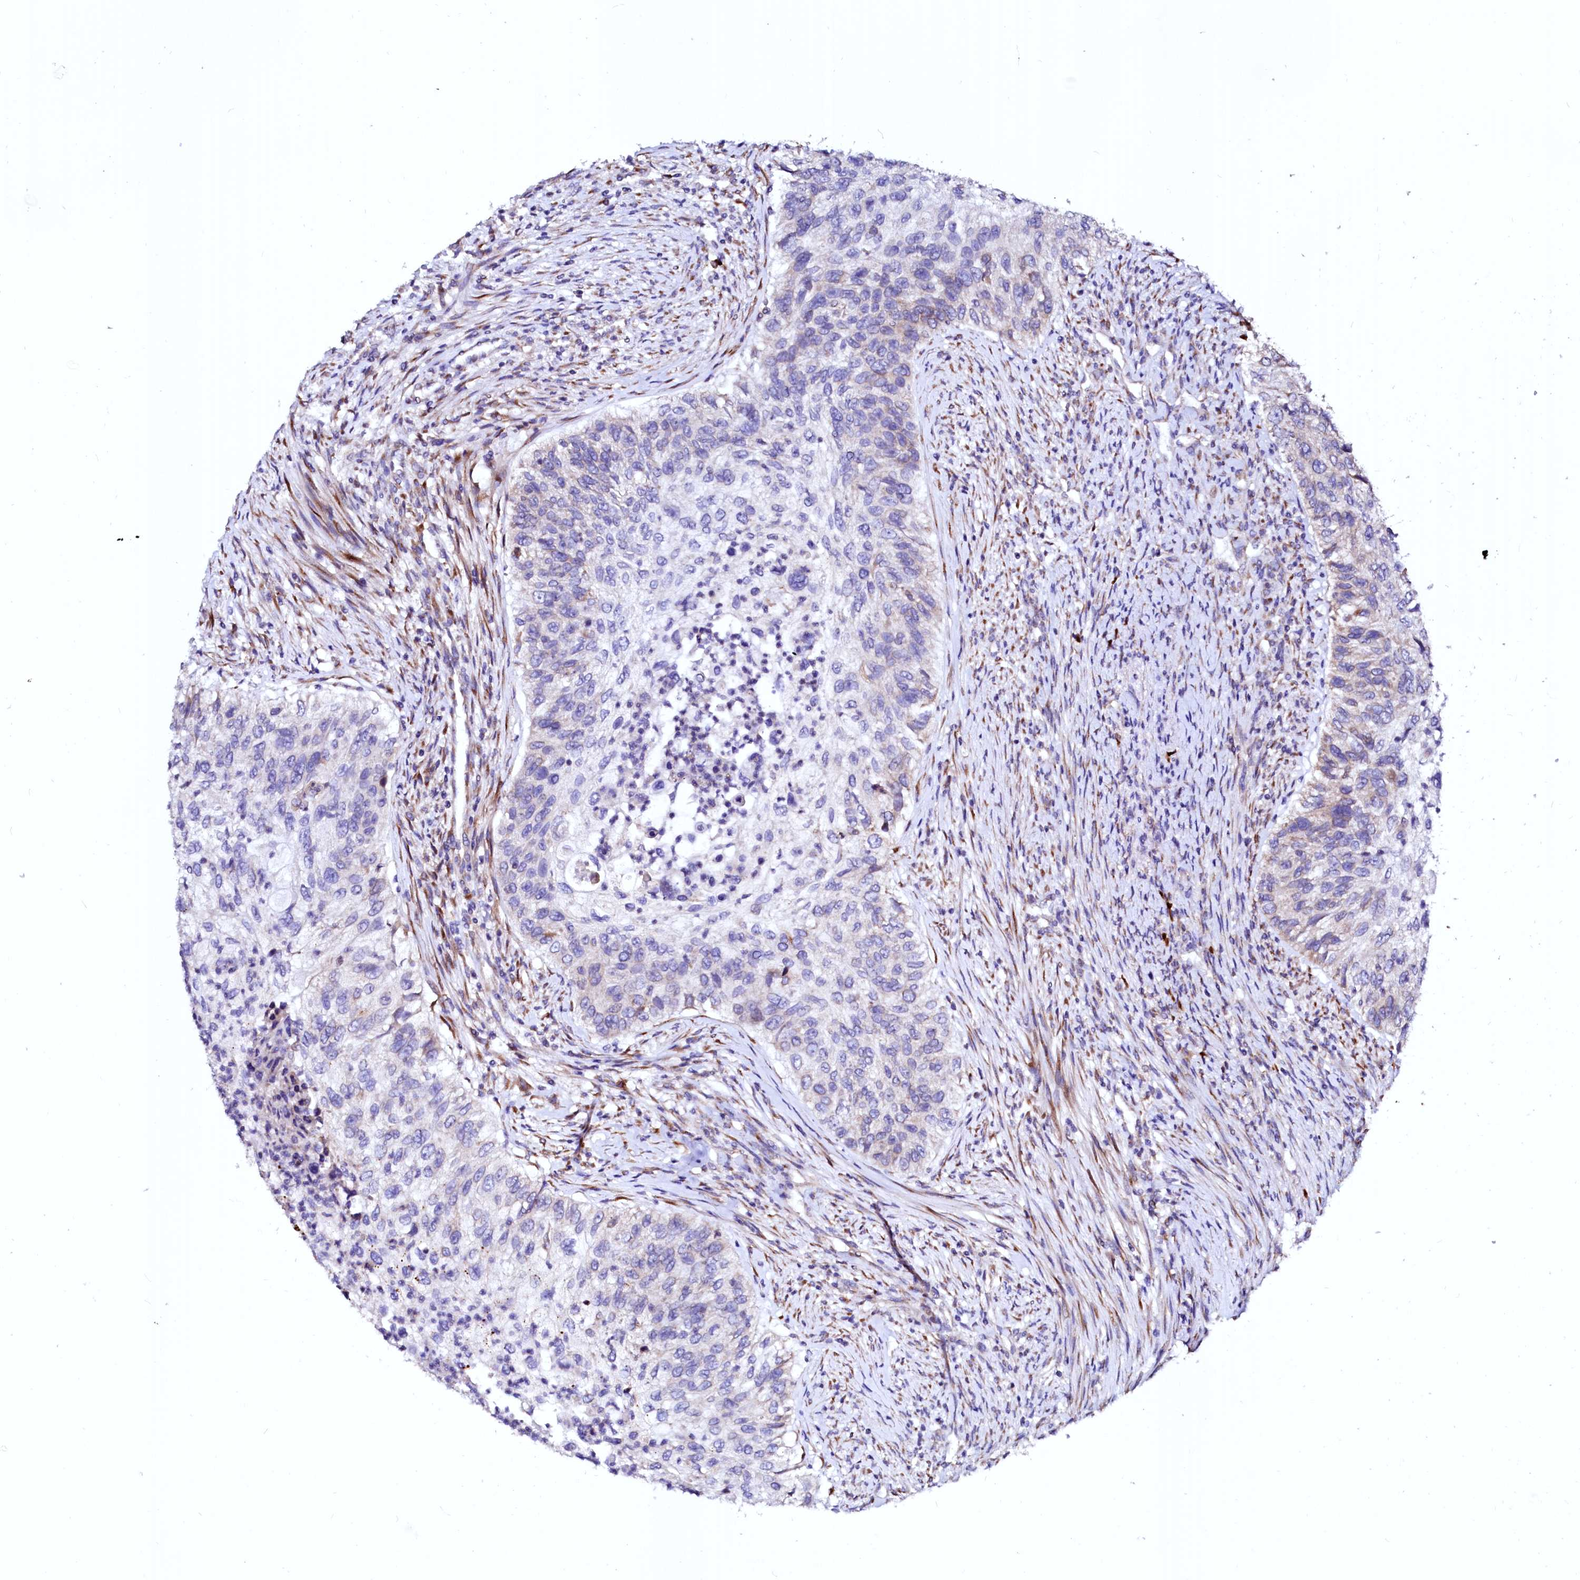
{"staining": {"intensity": "negative", "quantity": "none", "location": "none"}, "tissue": "urothelial cancer", "cell_type": "Tumor cells", "image_type": "cancer", "snomed": [{"axis": "morphology", "description": "Urothelial carcinoma, High grade"}, {"axis": "topography", "description": "Urinary bladder"}], "caption": "Protein analysis of urothelial carcinoma (high-grade) displays no significant positivity in tumor cells.", "gene": "LMAN1", "patient": {"sex": "female", "age": 60}}